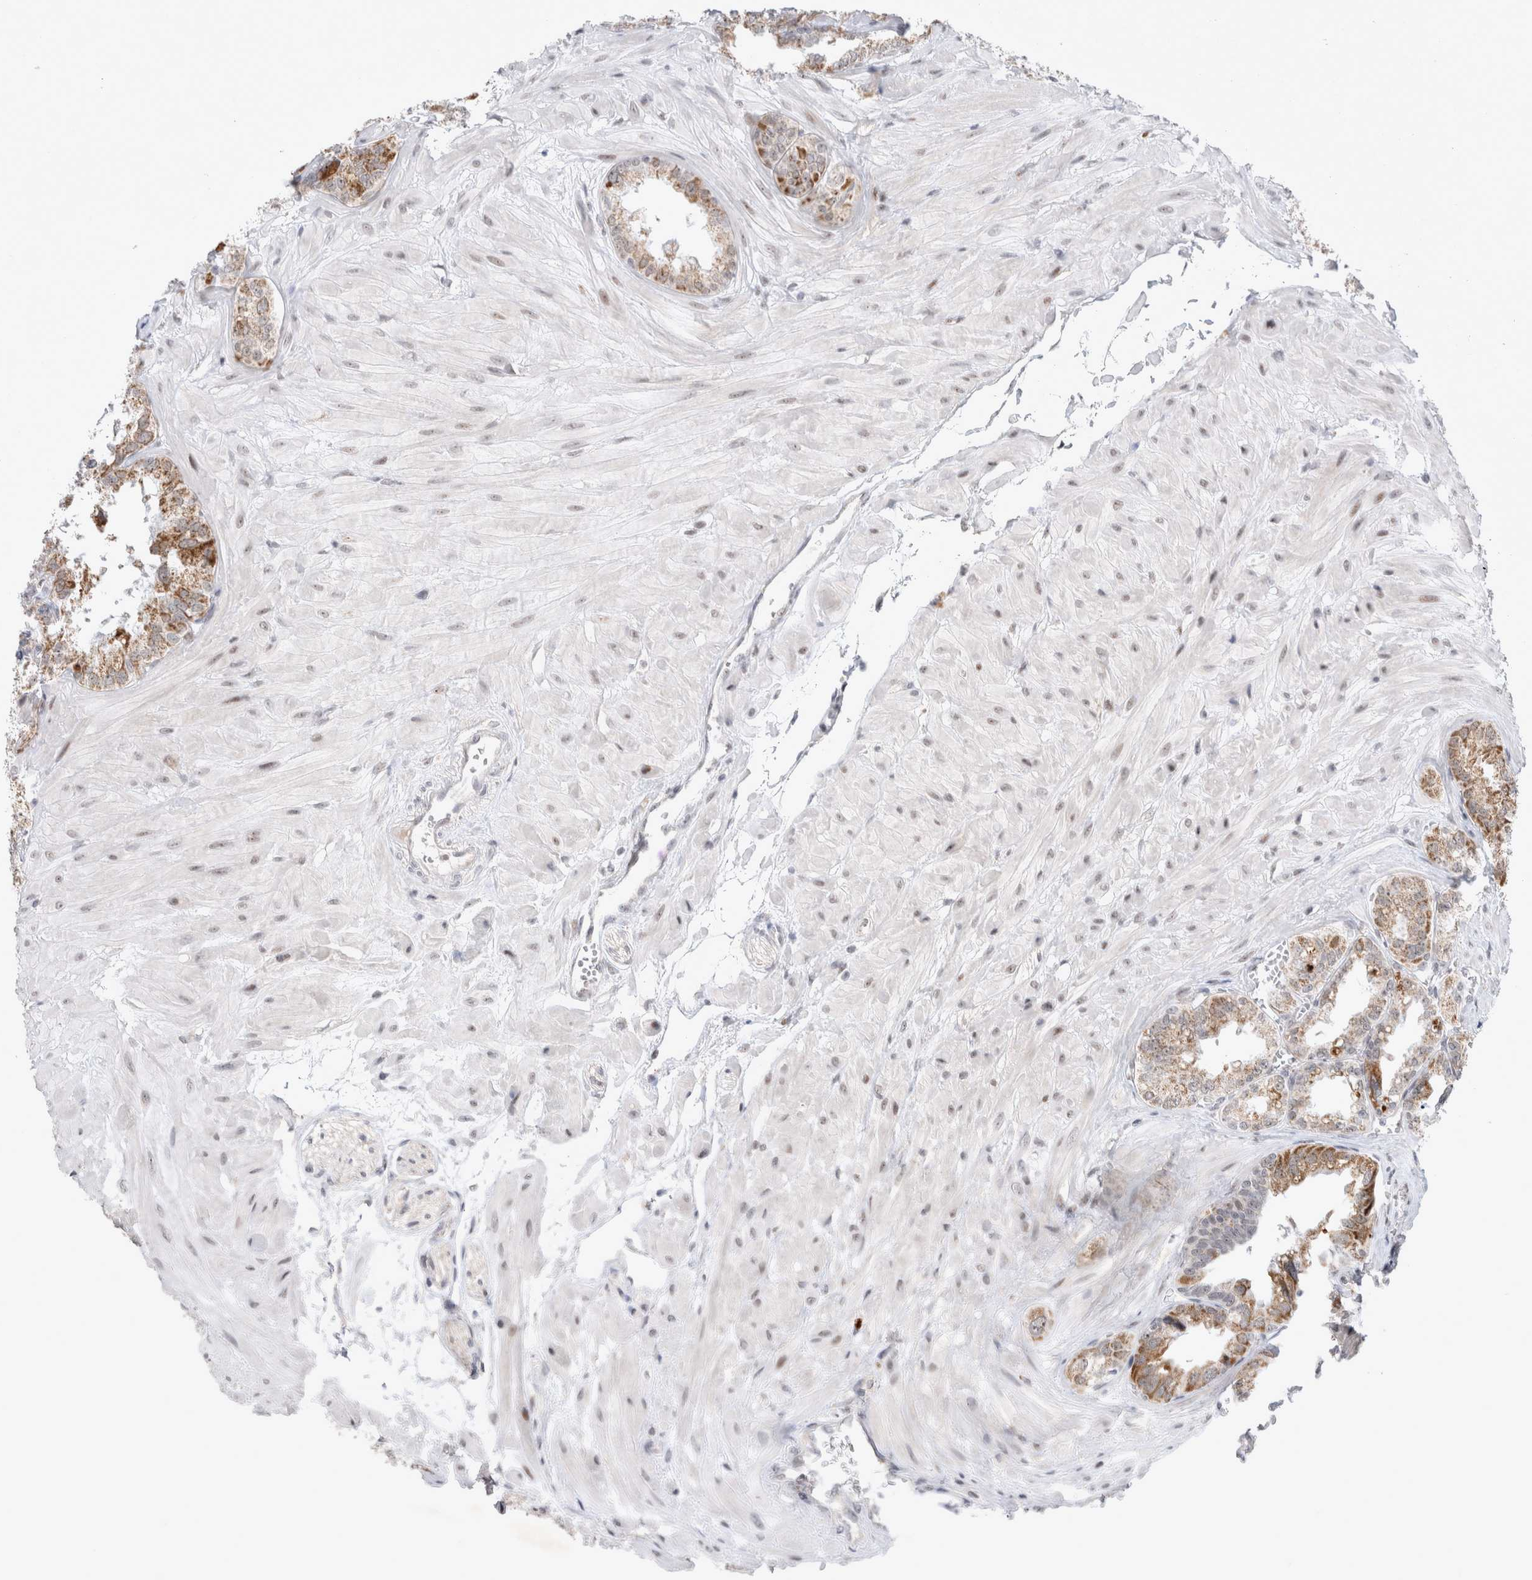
{"staining": {"intensity": "moderate", "quantity": "25%-75%", "location": "cytoplasmic/membranous"}, "tissue": "seminal vesicle", "cell_type": "Glandular cells", "image_type": "normal", "snomed": [{"axis": "morphology", "description": "Normal tissue, NOS"}, {"axis": "topography", "description": "Prostate"}, {"axis": "topography", "description": "Seminal veicle"}], "caption": "Immunohistochemistry staining of benign seminal vesicle, which displays medium levels of moderate cytoplasmic/membranous positivity in about 25%-75% of glandular cells indicating moderate cytoplasmic/membranous protein expression. The staining was performed using DAB (3,3'-diaminobenzidine) (brown) for protein detection and nuclei were counterstained in hematoxylin (blue).", "gene": "MRPL37", "patient": {"sex": "male", "age": 51}}